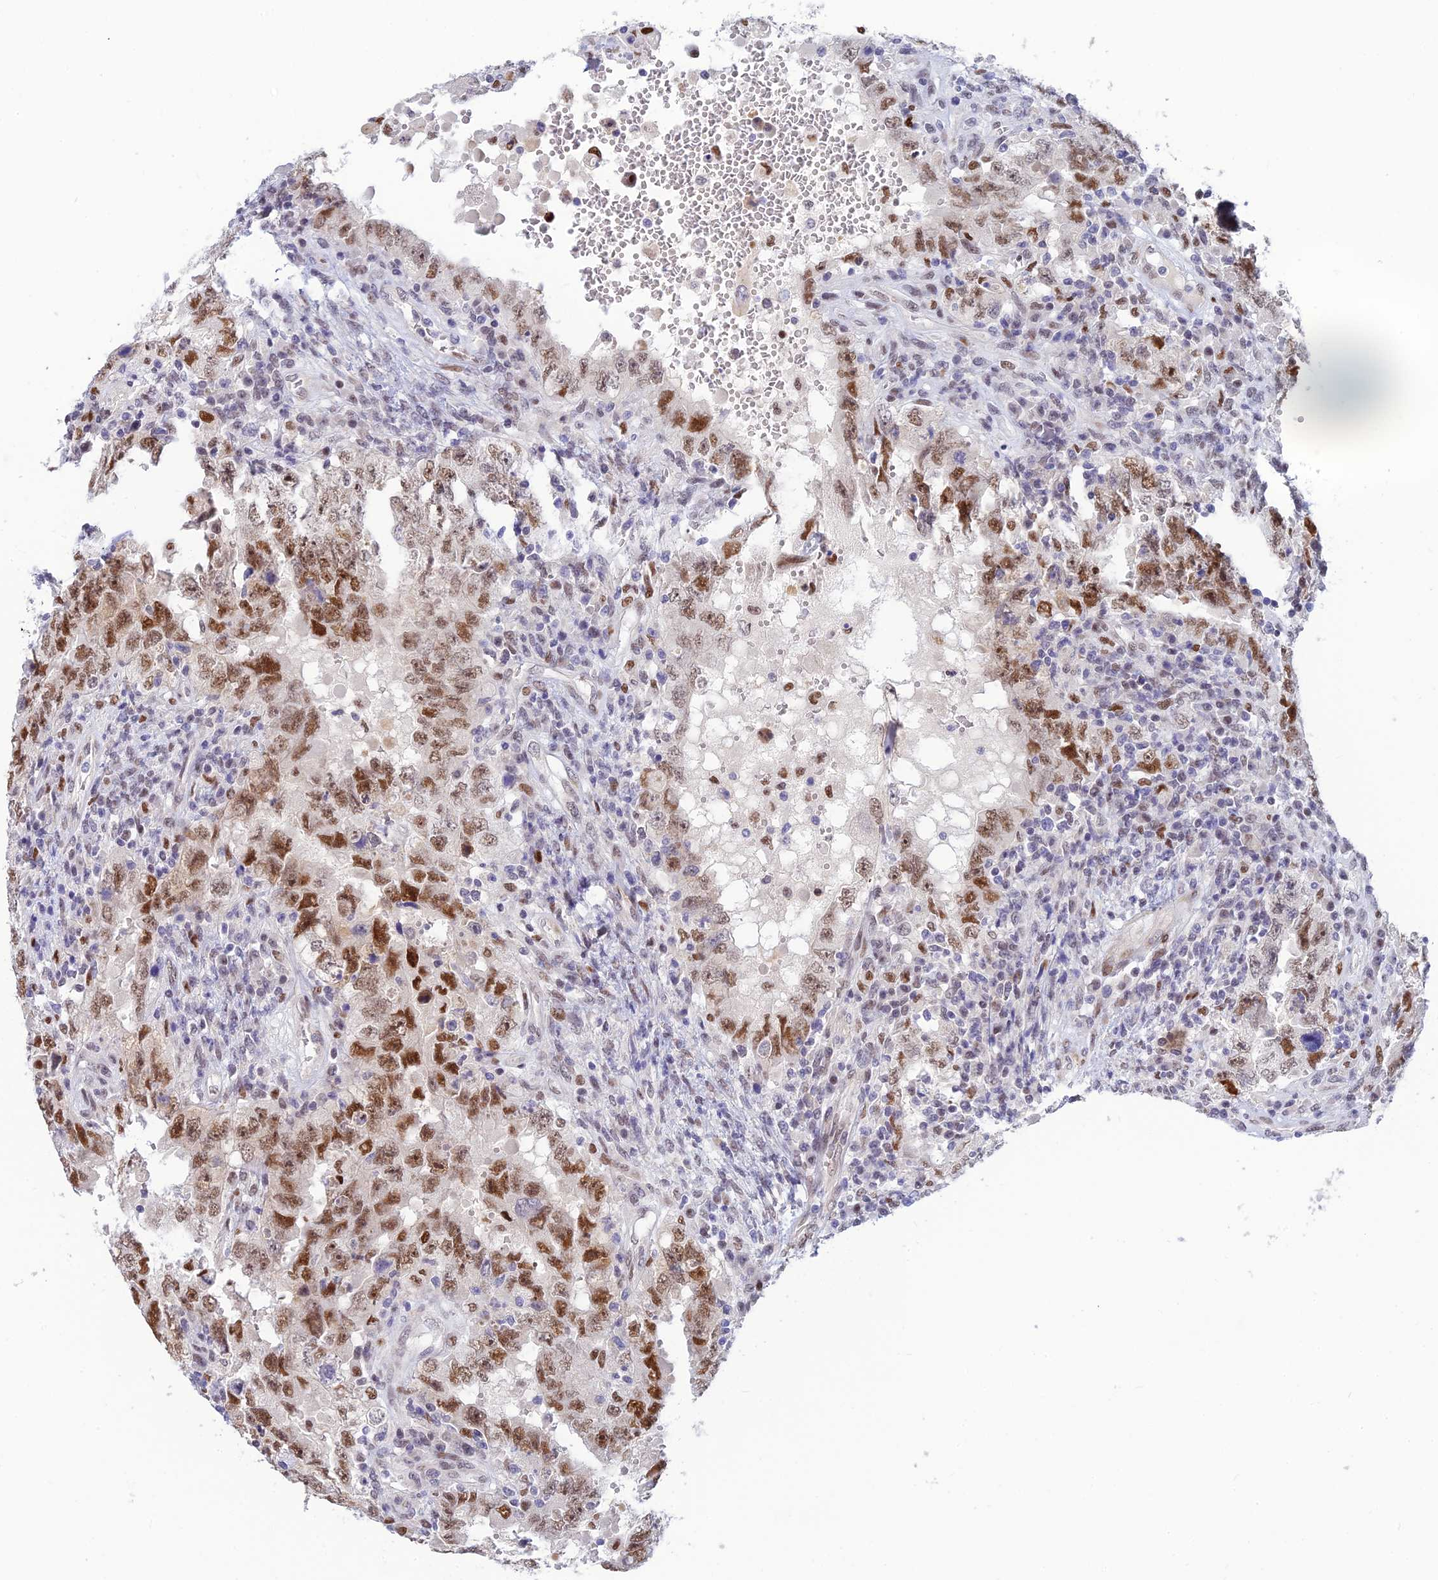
{"staining": {"intensity": "moderate", "quantity": ">75%", "location": "nuclear"}, "tissue": "testis cancer", "cell_type": "Tumor cells", "image_type": "cancer", "snomed": [{"axis": "morphology", "description": "Carcinoma, Embryonal, NOS"}, {"axis": "topography", "description": "Testis"}], "caption": "Protein positivity by immunohistochemistry exhibits moderate nuclear staining in about >75% of tumor cells in embryonal carcinoma (testis).", "gene": "CLK4", "patient": {"sex": "male", "age": 26}}